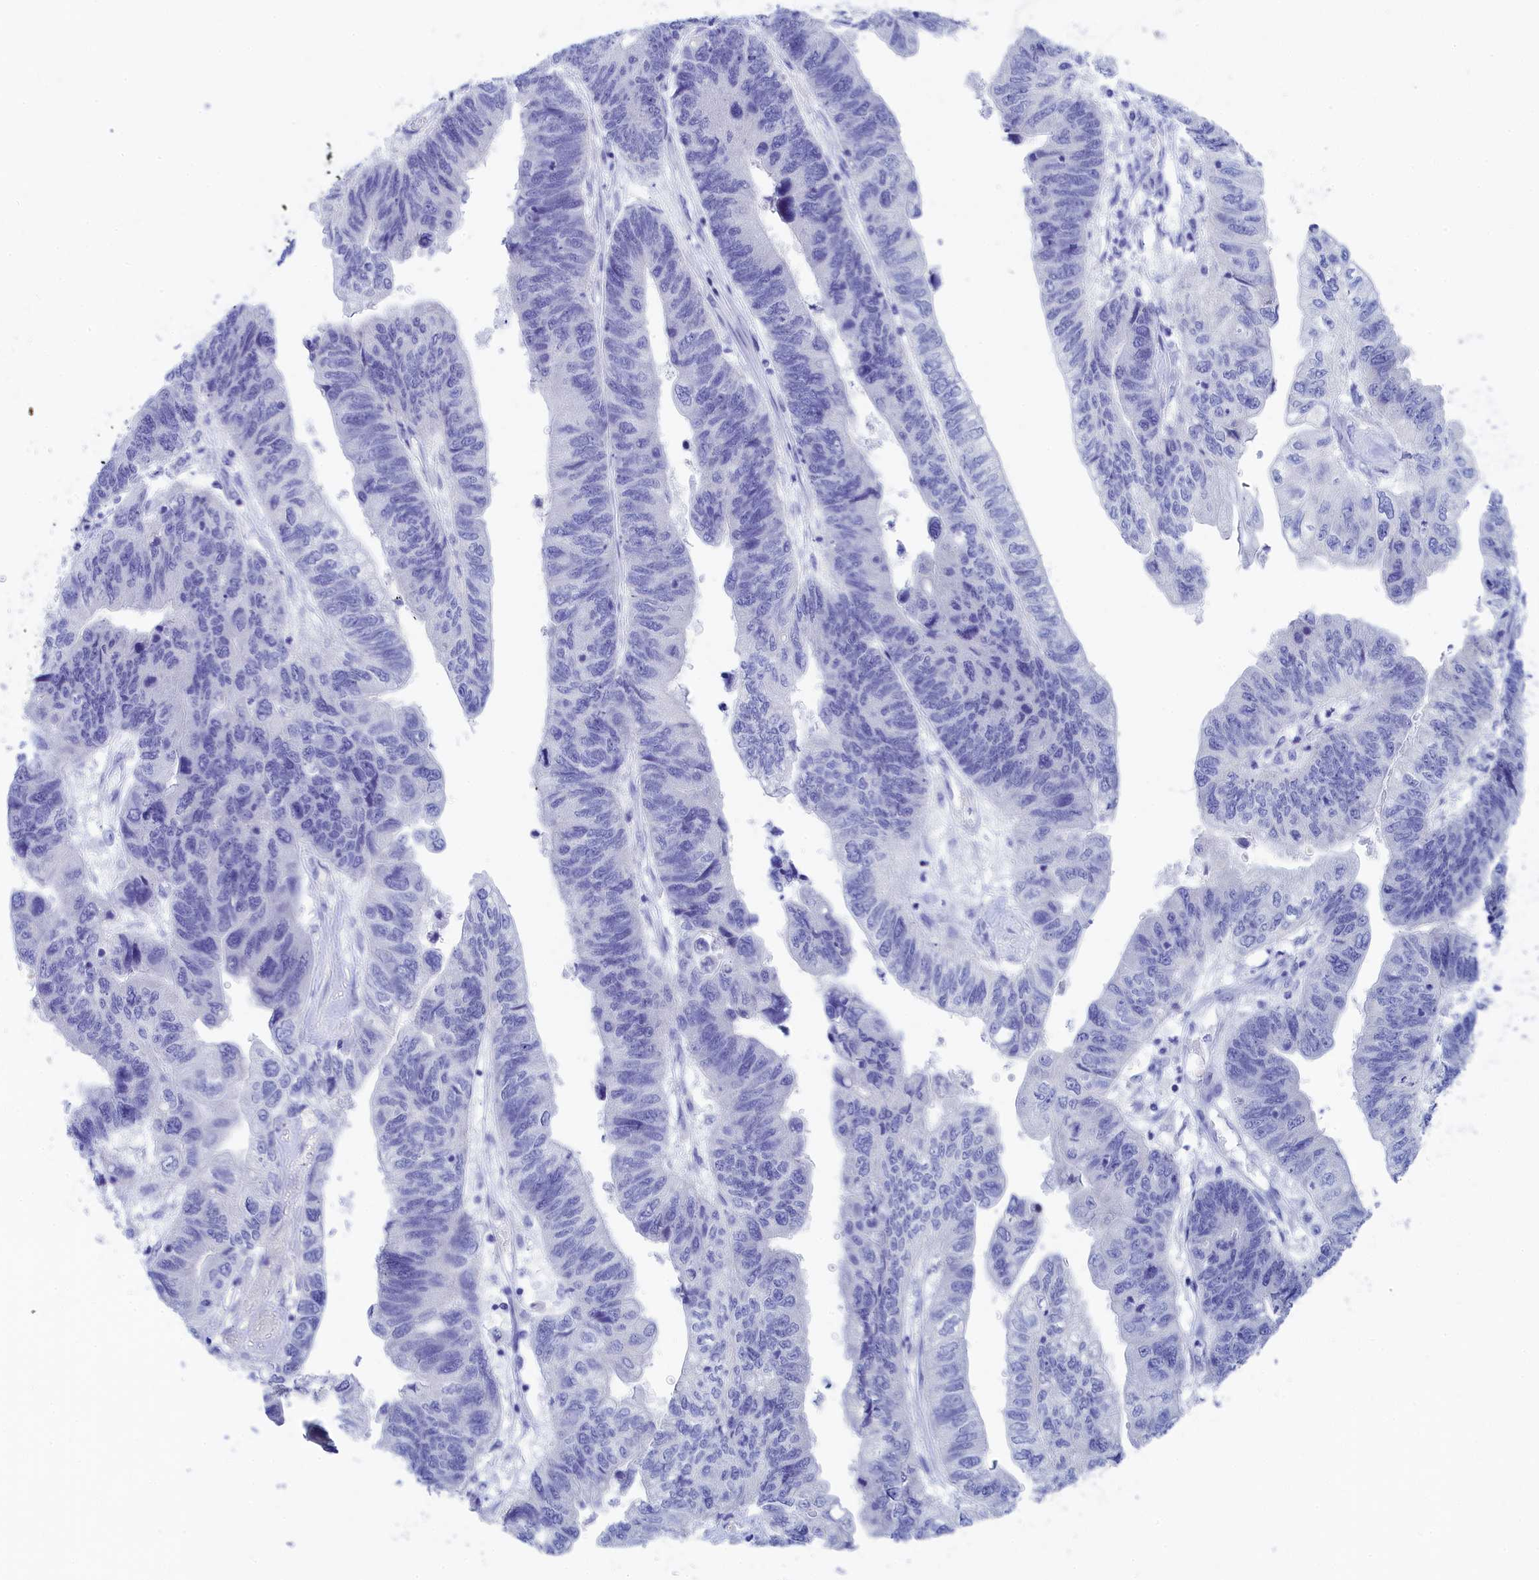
{"staining": {"intensity": "negative", "quantity": "none", "location": "none"}, "tissue": "stomach cancer", "cell_type": "Tumor cells", "image_type": "cancer", "snomed": [{"axis": "morphology", "description": "Adenocarcinoma, NOS"}, {"axis": "topography", "description": "Stomach"}], "caption": "This is an immunohistochemistry (IHC) micrograph of stomach adenocarcinoma. There is no positivity in tumor cells.", "gene": "TRIM10", "patient": {"sex": "male", "age": 59}}